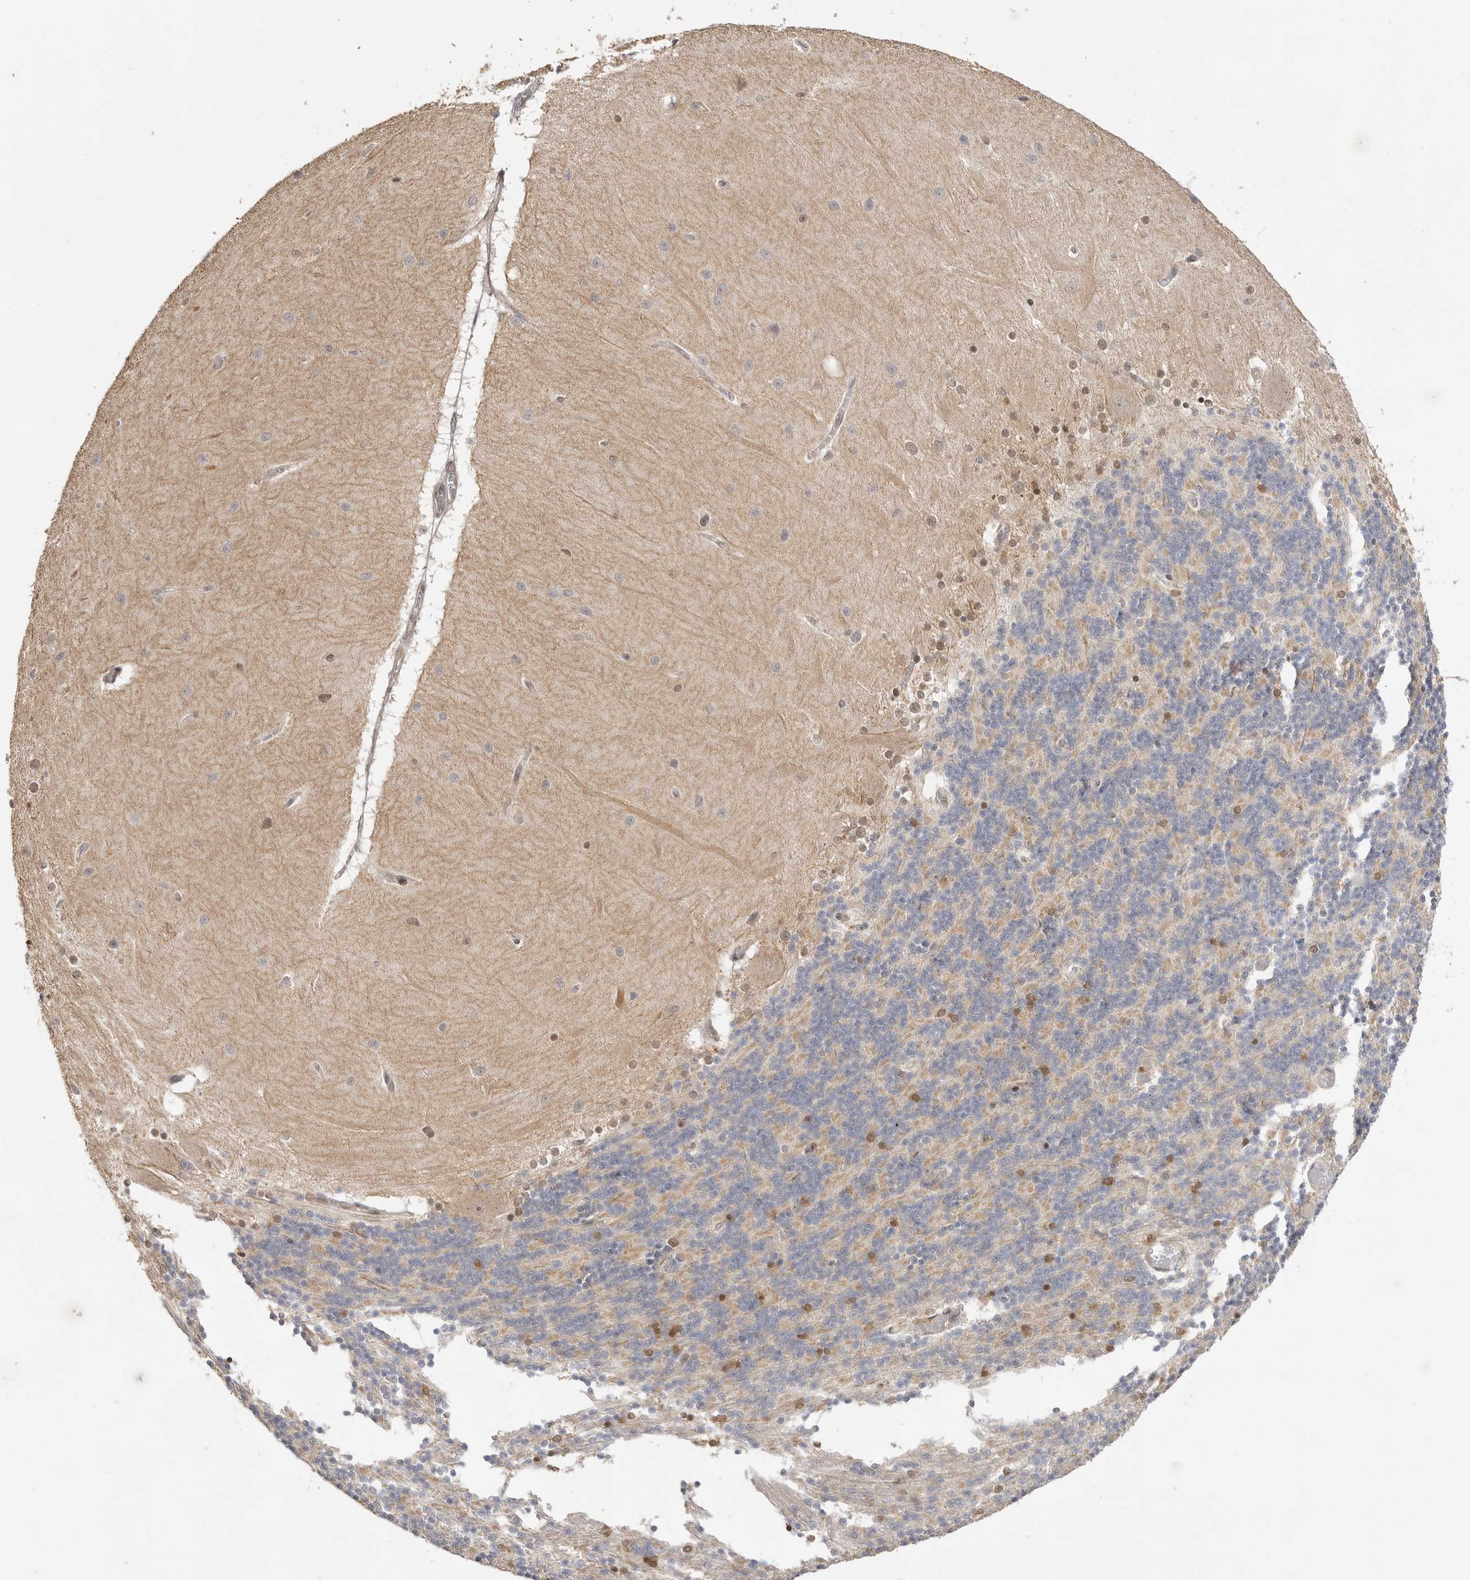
{"staining": {"intensity": "moderate", "quantity": "<25%", "location": "nuclear"}, "tissue": "cerebellum", "cell_type": "Cells in granular layer", "image_type": "normal", "snomed": [{"axis": "morphology", "description": "Normal tissue, NOS"}, {"axis": "topography", "description": "Cerebellum"}], "caption": "Cerebellum was stained to show a protein in brown. There is low levels of moderate nuclear staining in approximately <25% of cells in granular layer. (DAB IHC, brown staining for protein, blue staining for nuclei).", "gene": "ALKAL1", "patient": {"sex": "female", "age": 54}}